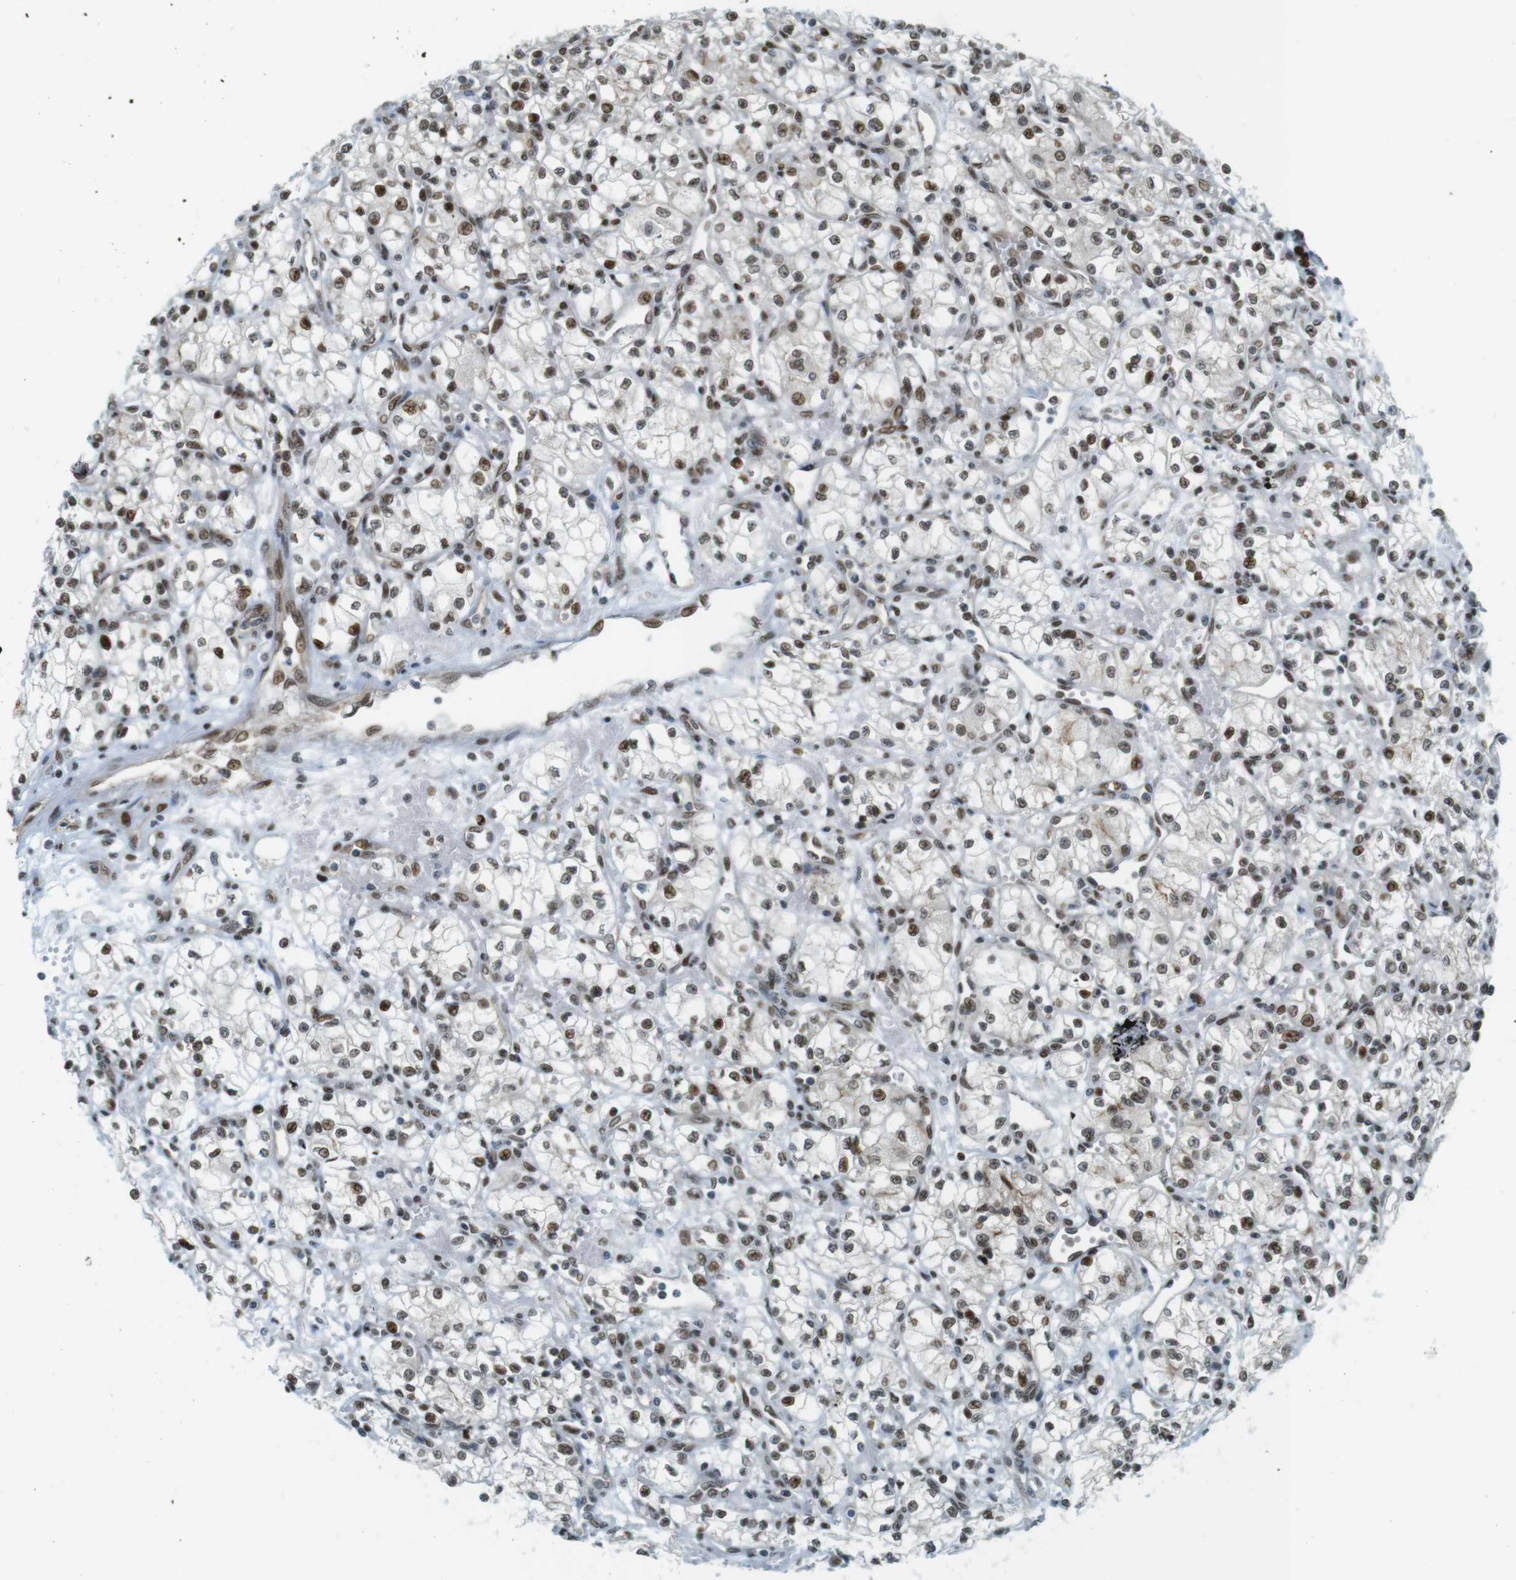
{"staining": {"intensity": "moderate", "quantity": ">75%", "location": "nuclear"}, "tissue": "renal cancer", "cell_type": "Tumor cells", "image_type": "cancer", "snomed": [{"axis": "morphology", "description": "Normal tissue, NOS"}, {"axis": "morphology", "description": "Adenocarcinoma, NOS"}, {"axis": "topography", "description": "Kidney"}], "caption": "Moderate nuclear staining is seen in about >75% of tumor cells in adenocarcinoma (renal).", "gene": "UBB", "patient": {"sex": "male", "age": 59}}